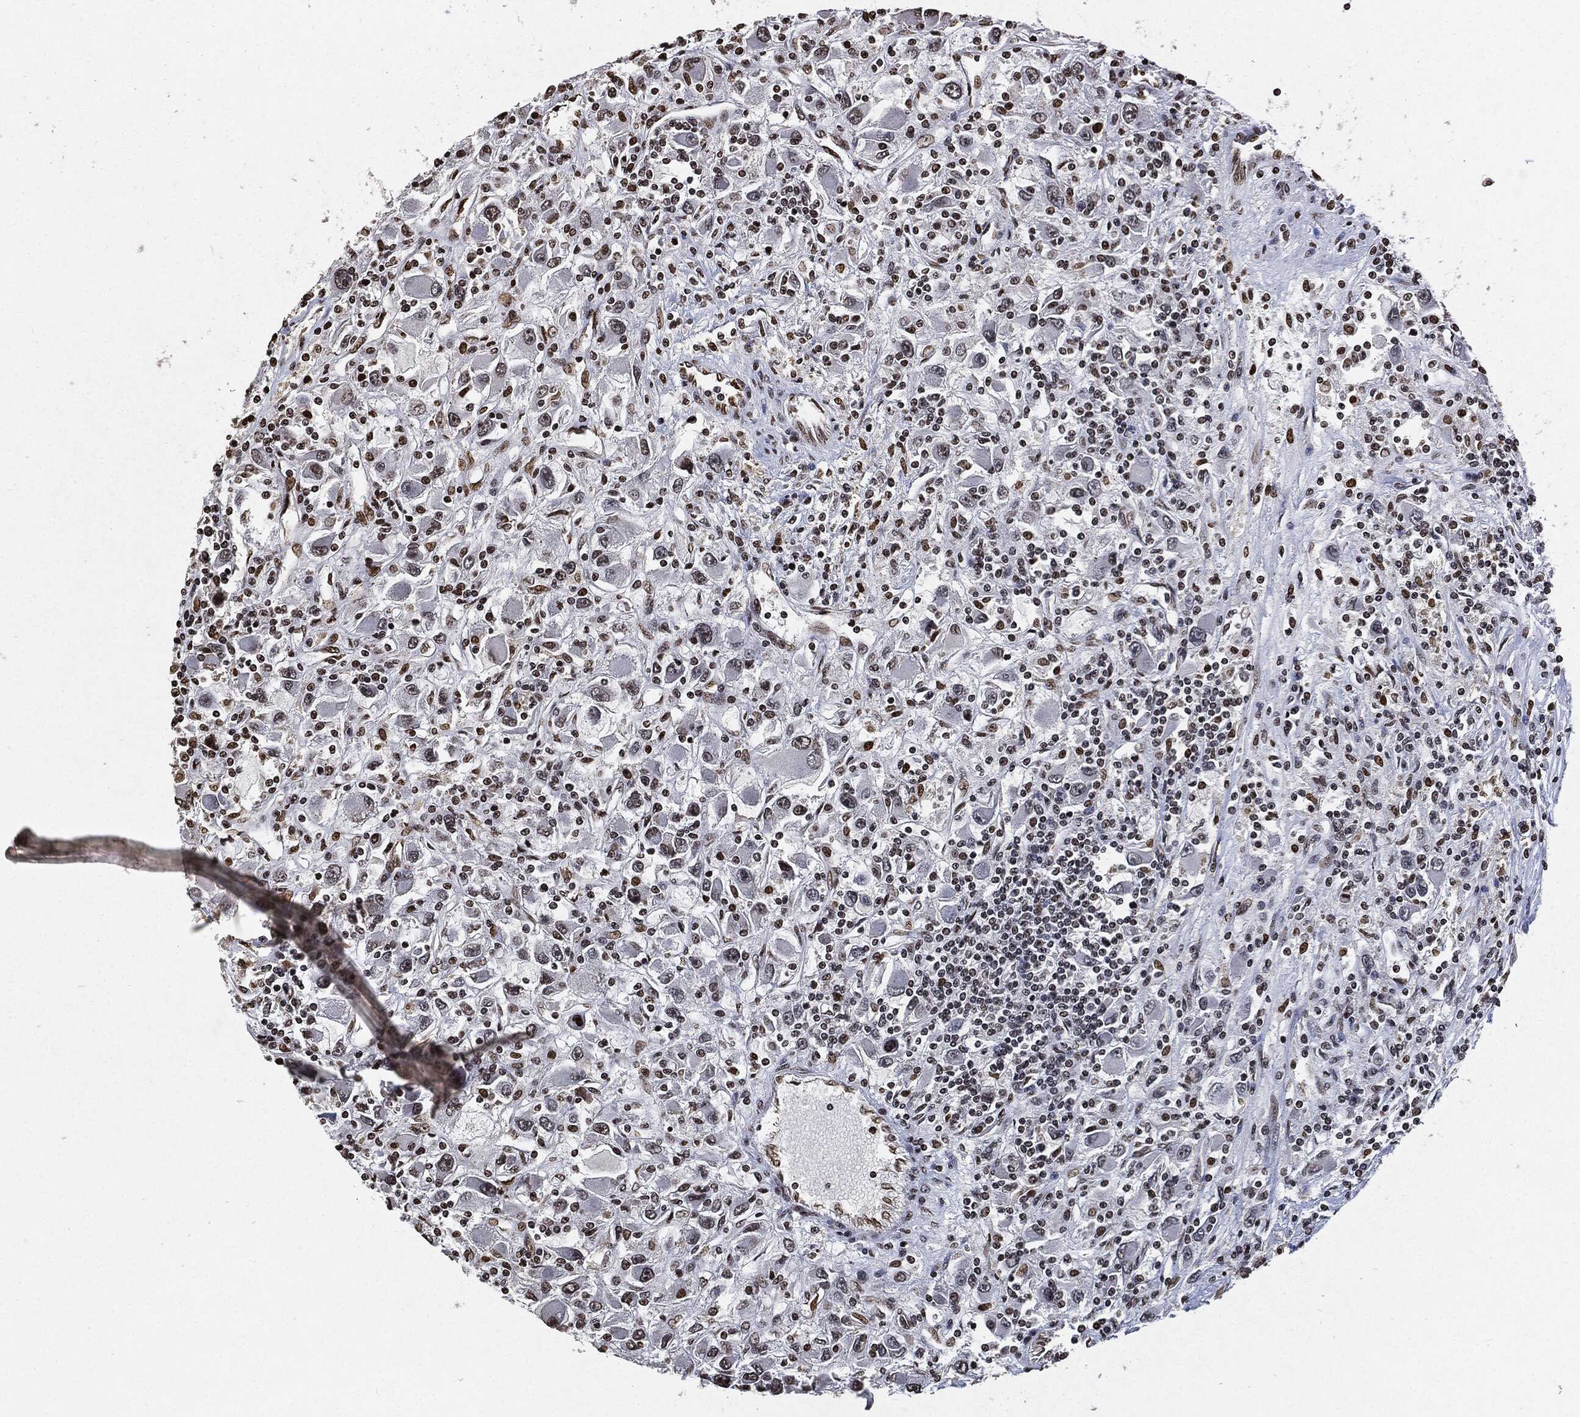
{"staining": {"intensity": "negative", "quantity": "none", "location": "none"}, "tissue": "renal cancer", "cell_type": "Tumor cells", "image_type": "cancer", "snomed": [{"axis": "morphology", "description": "Adenocarcinoma, NOS"}, {"axis": "topography", "description": "Kidney"}], "caption": "High power microscopy micrograph of an immunohistochemistry (IHC) photomicrograph of renal cancer, revealing no significant positivity in tumor cells.", "gene": "JUN", "patient": {"sex": "female", "age": 67}}